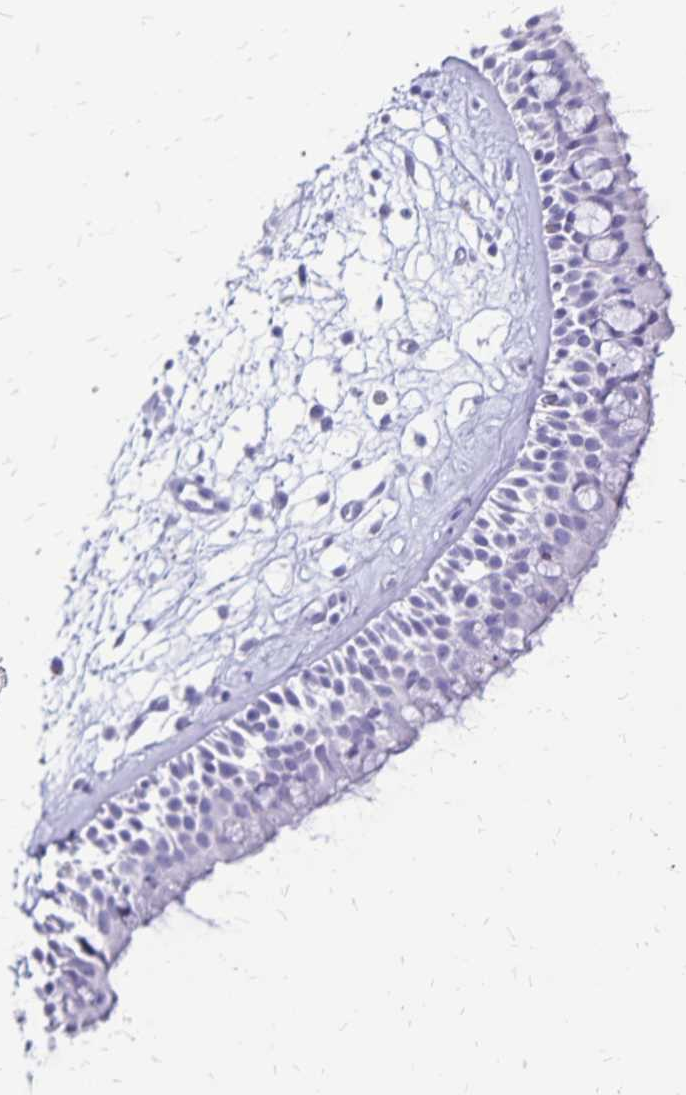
{"staining": {"intensity": "negative", "quantity": "none", "location": "none"}, "tissue": "nasopharynx", "cell_type": "Respiratory epithelial cells", "image_type": "normal", "snomed": [{"axis": "morphology", "description": "Normal tissue, NOS"}, {"axis": "topography", "description": "Nasopharynx"}], "caption": "Human nasopharynx stained for a protein using immunohistochemistry reveals no expression in respiratory epithelial cells.", "gene": "LIN28B", "patient": {"sex": "female", "age": 70}}